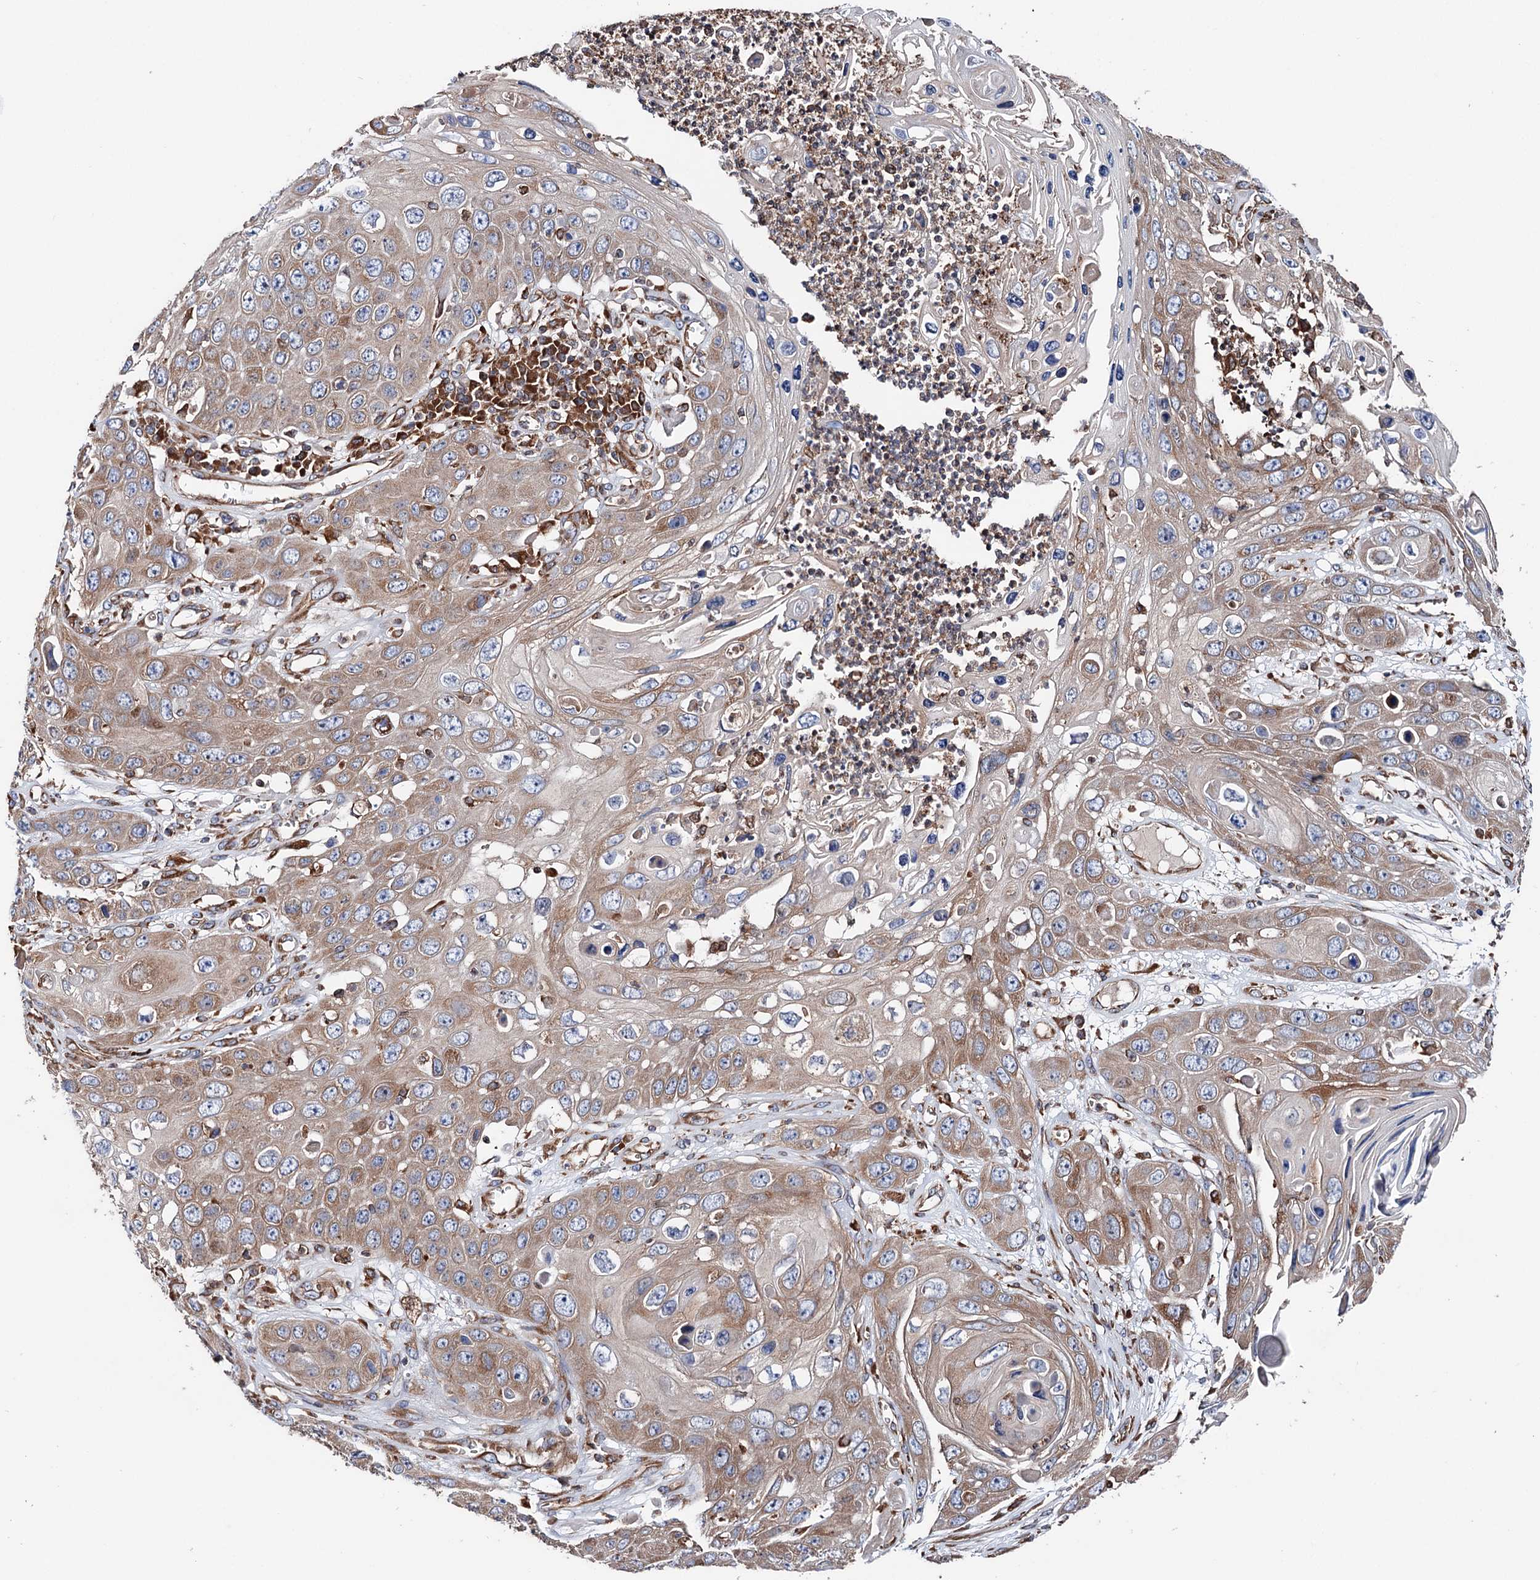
{"staining": {"intensity": "moderate", "quantity": ">75%", "location": "cytoplasmic/membranous"}, "tissue": "skin cancer", "cell_type": "Tumor cells", "image_type": "cancer", "snomed": [{"axis": "morphology", "description": "Squamous cell carcinoma, NOS"}, {"axis": "topography", "description": "Skin"}], "caption": "Immunohistochemistry of squamous cell carcinoma (skin) reveals medium levels of moderate cytoplasmic/membranous positivity in about >75% of tumor cells.", "gene": "ERP29", "patient": {"sex": "male", "age": 55}}